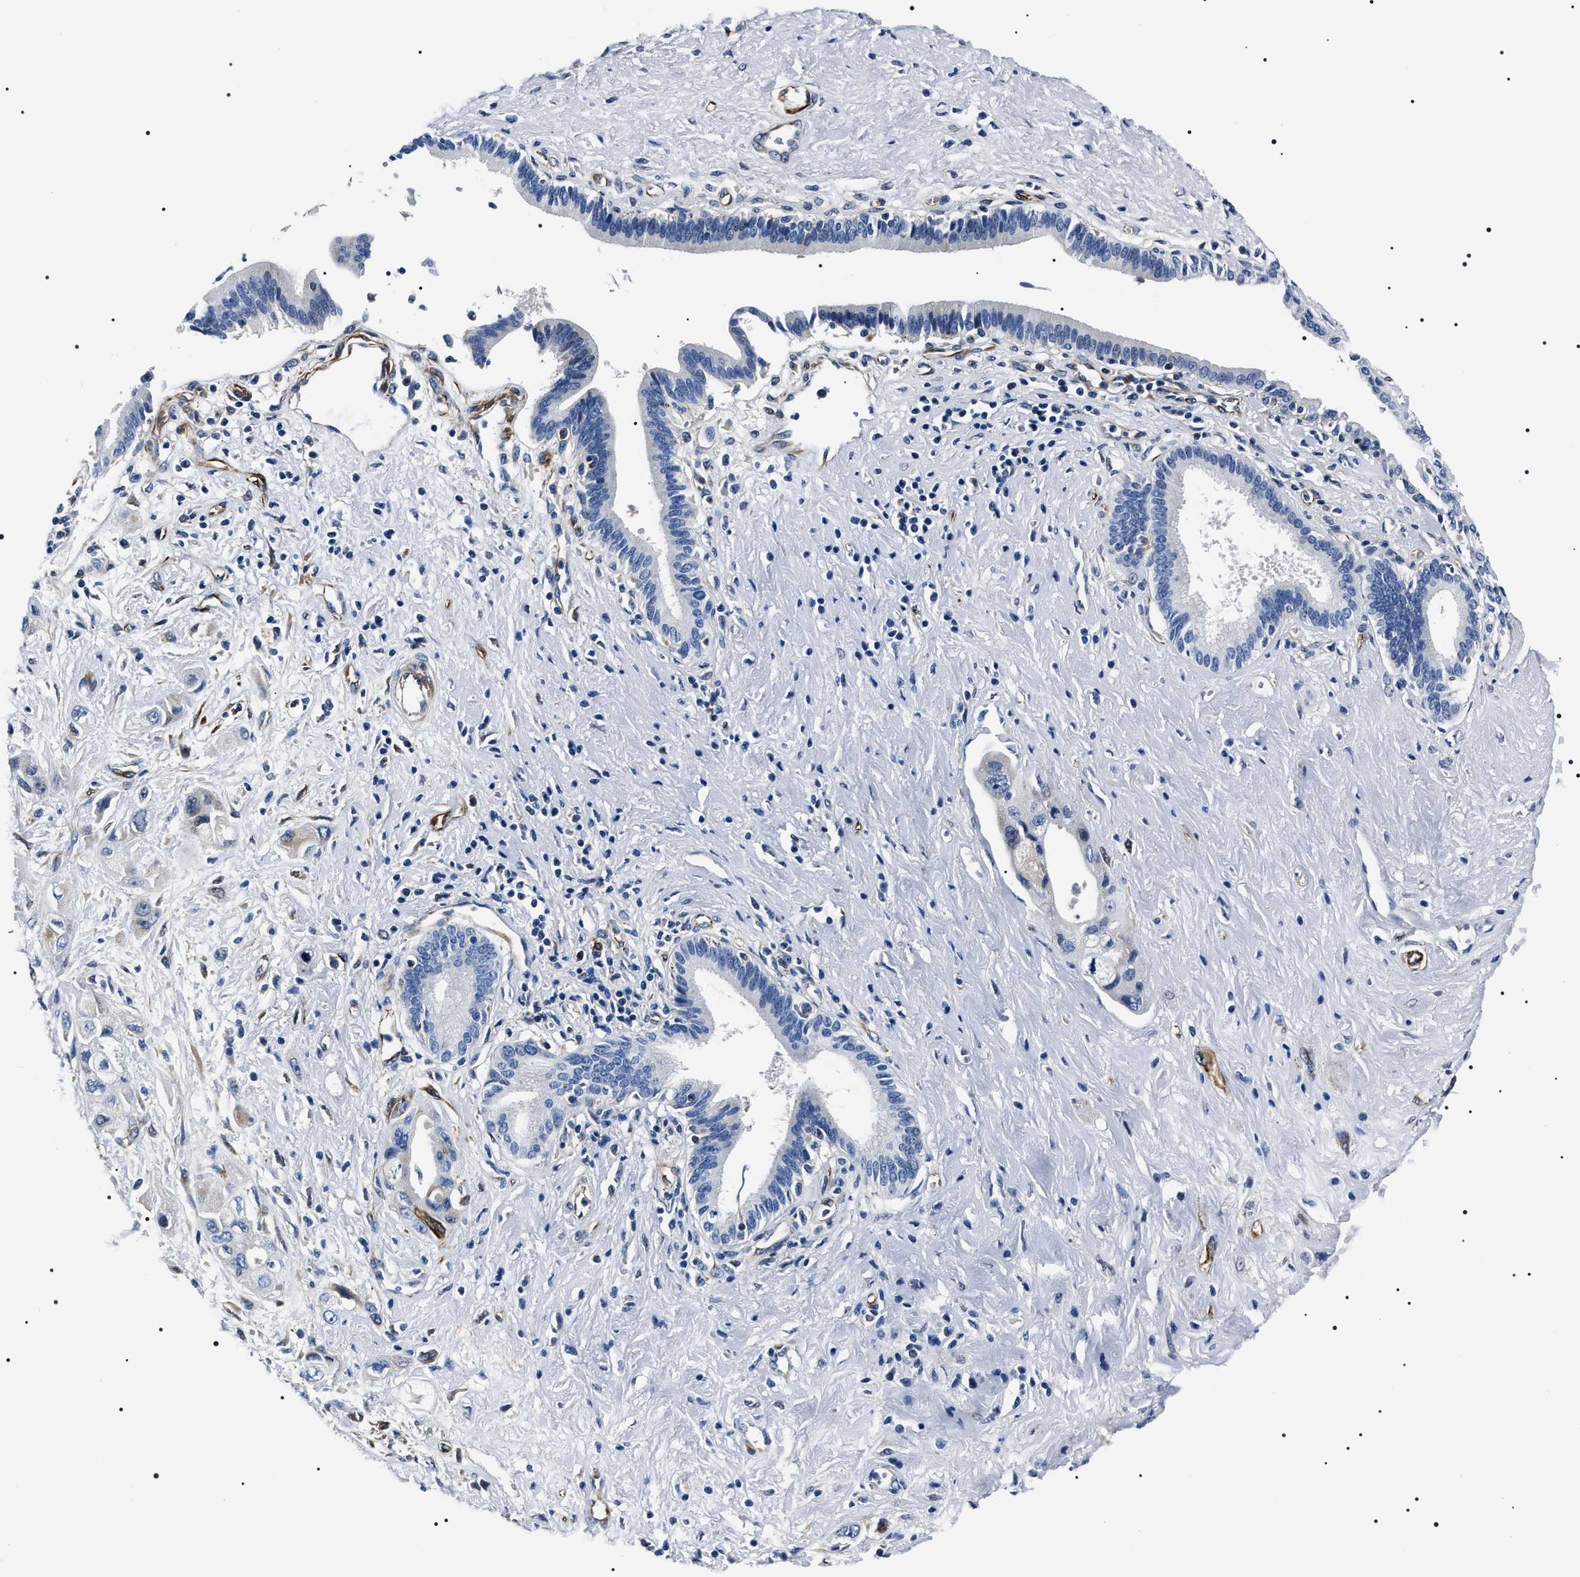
{"staining": {"intensity": "negative", "quantity": "none", "location": "none"}, "tissue": "pancreatic cancer", "cell_type": "Tumor cells", "image_type": "cancer", "snomed": [{"axis": "morphology", "description": "Adenocarcinoma, NOS"}, {"axis": "topography", "description": "Pancreas"}], "caption": "Photomicrograph shows no protein positivity in tumor cells of pancreatic cancer tissue.", "gene": "BAG2", "patient": {"sex": "female", "age": 66}}